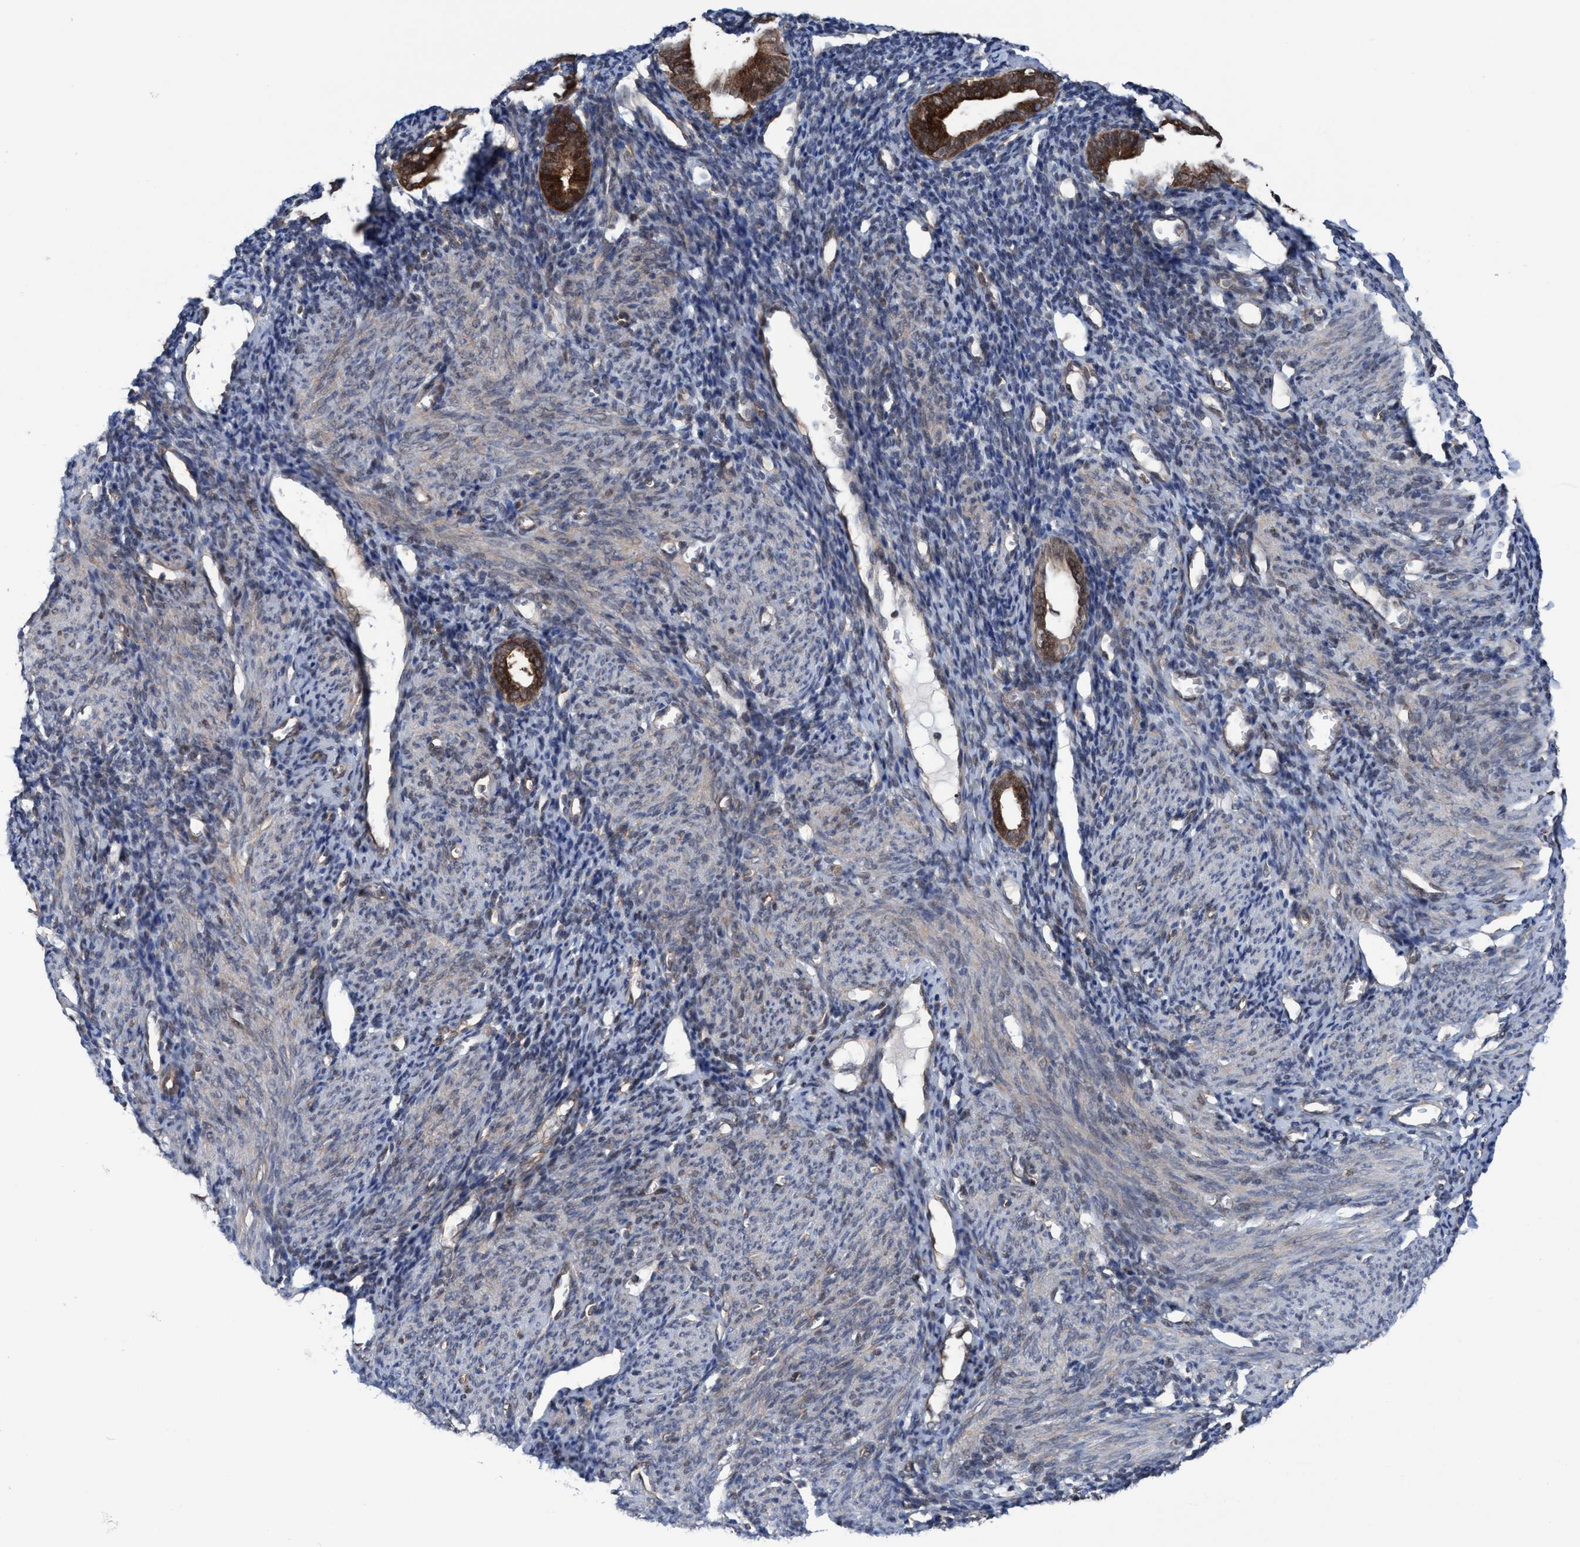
{"staining": {"intensity": "weak", "quantity": "25%-75%", "location": "cytoplasmic/membranous"}, "tissue": "endometrium", "cell_type": "Cells in endometrial stroma", "image_type": "normal", "snomed": [{"axis": "morphology", "description": "Normal tissue, NOS"}, {"axis": "morphology", "description": "Adenocarcinoma, NOS"}, {"axis": "topography", "description": "Endometrium"}], "caption": "The image demonstrates immunohistochemical staining of unremarkable endometrium. There is weak cytoplasmic/membranous staining is appreciated in approximately 25%-75% of cells in endometrial stroma.", "gene": "GLOD4", "patient": {"sex": "female", "age": 57}}